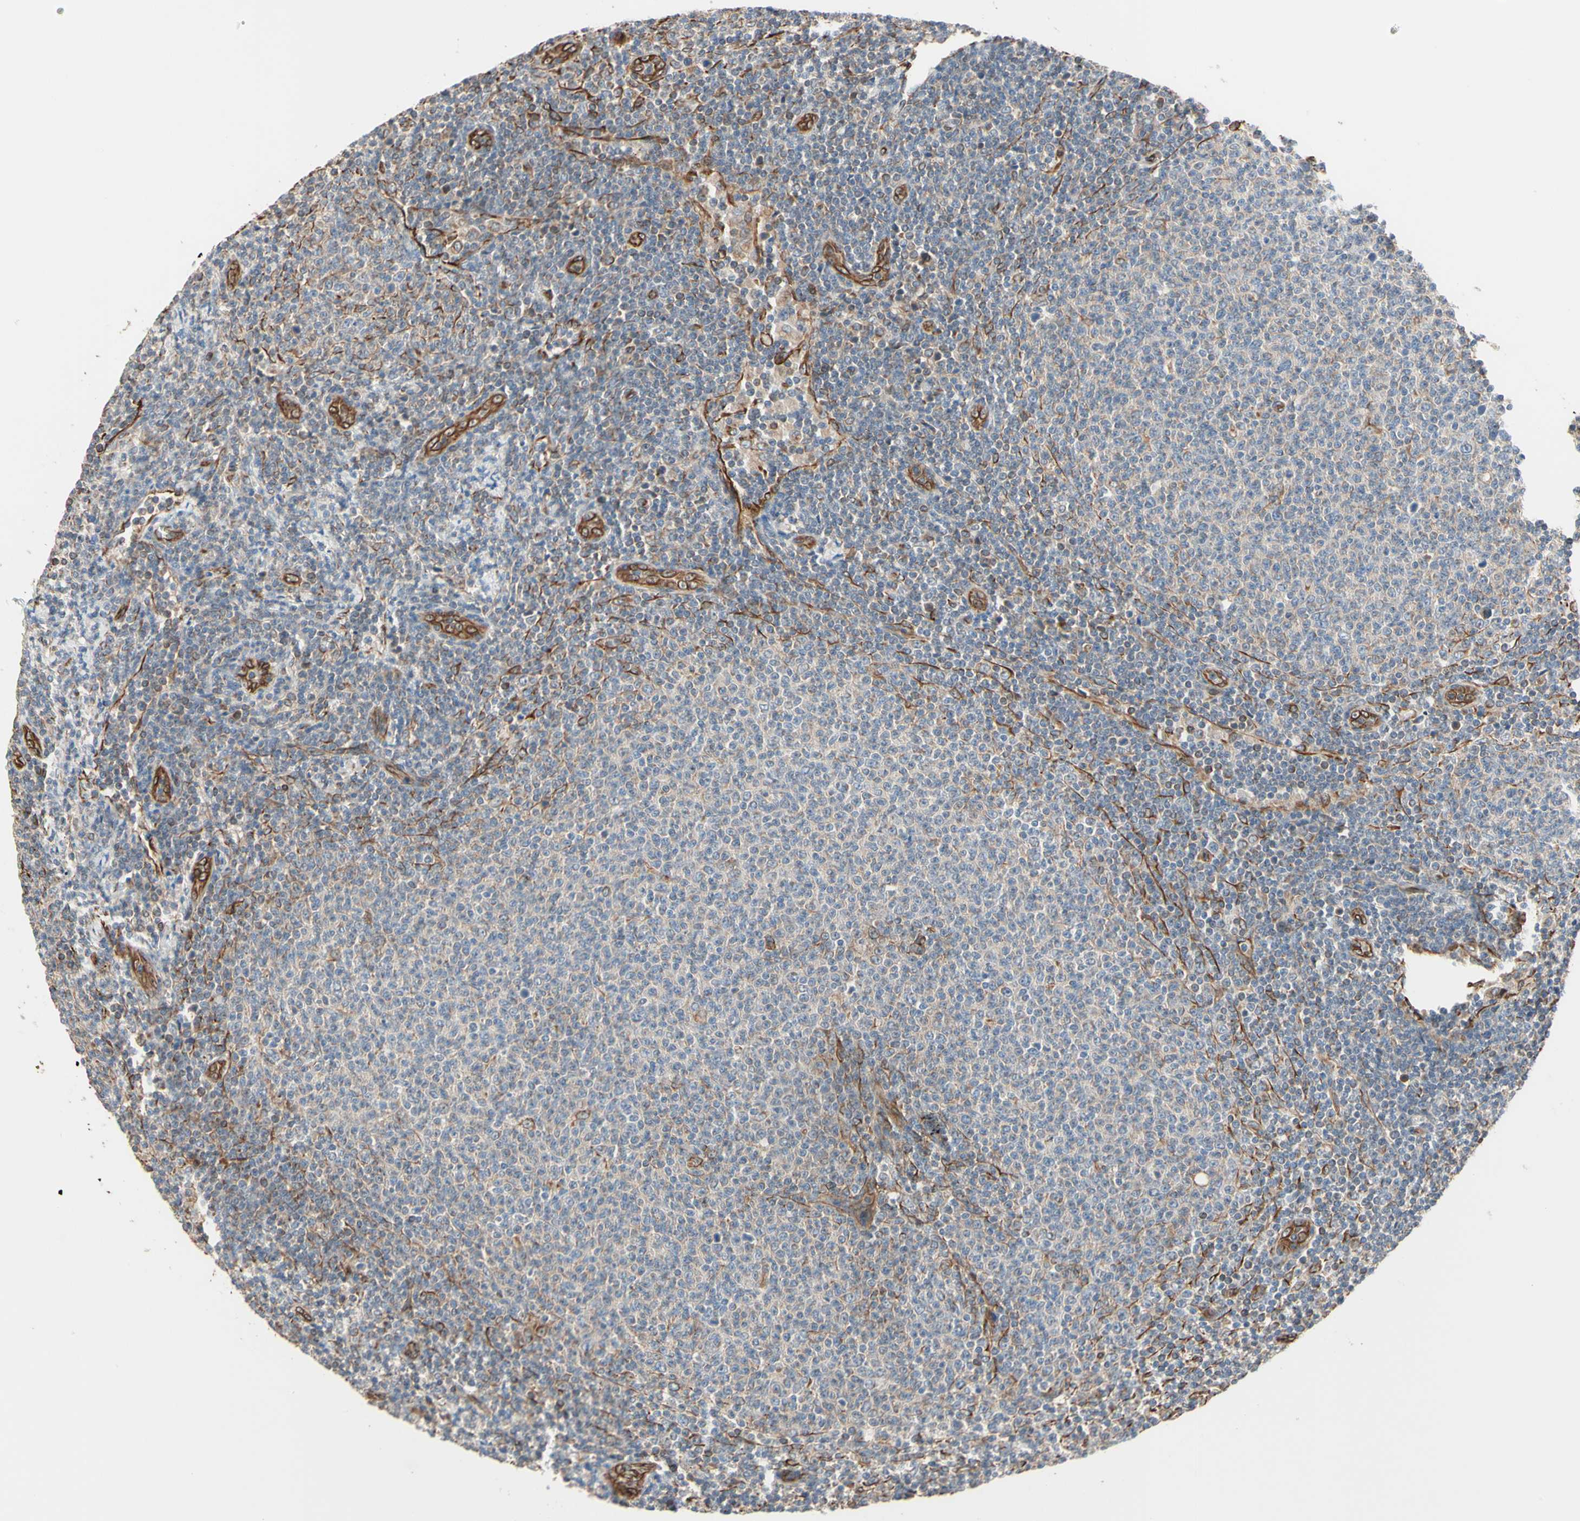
{"staining": {"intensity": "weak", "quantity": "<25%", "location": "cytoplasmic/membranous"}, "tissue": "lymphoma", "cell_type": "Tumor cells", "image_type": "cancer", "snomed": [{"axis": "morphology", "description": "Malignant lymphoma, non-Hodgkin's type, Low grade"}, {"axis": "topography", "description": "Lymph node"}], "caption": "IHC histopathology image of neoplastic tissue: human lymphoma stained with DAB (3,3'-diaminobenzidine) reveals no significant protein staining in tumor cells.", "gene": "TRAF2", "patient": {"sex": "male", "age": 66}}